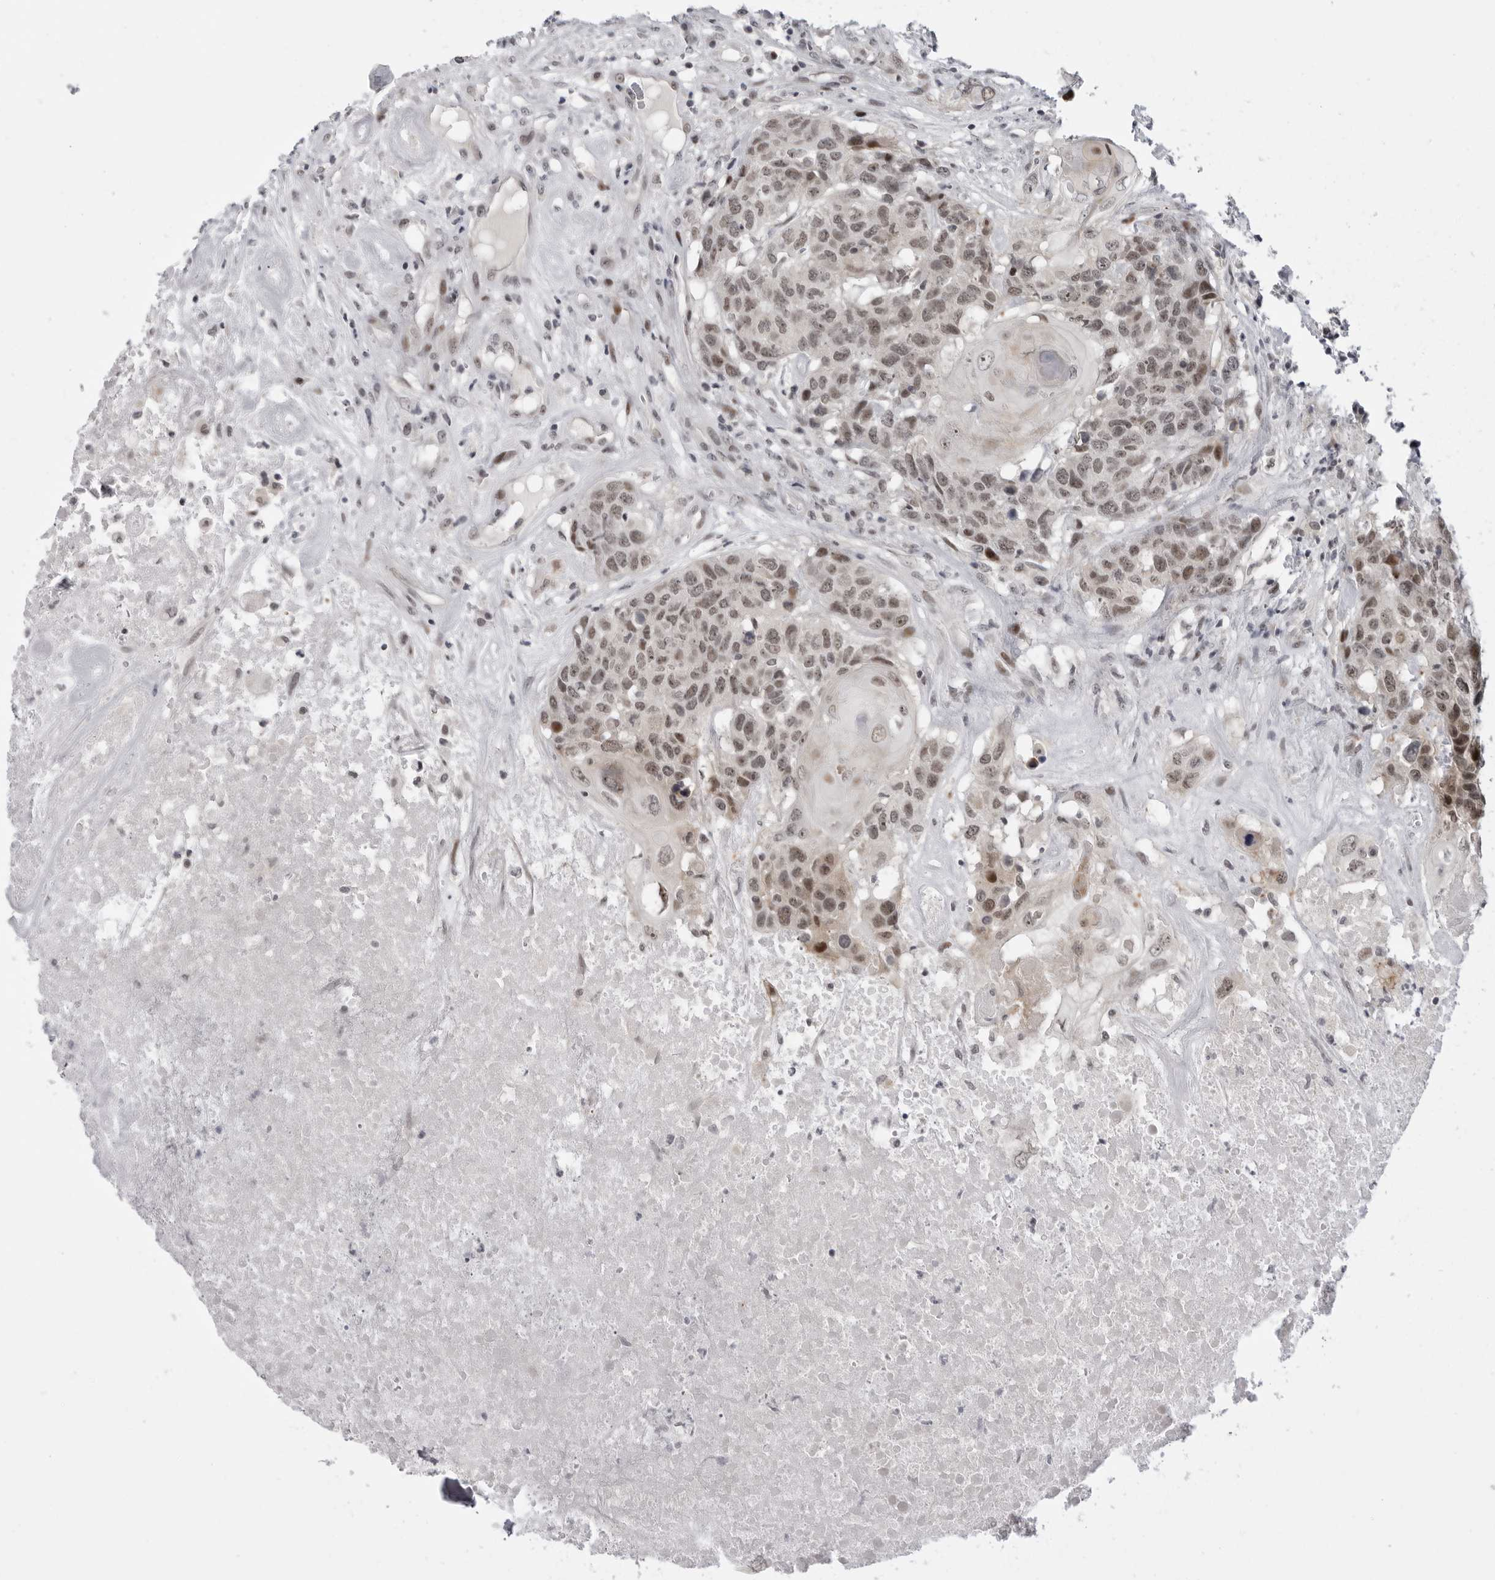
{"staining": {"intensity": "moderate", "quantity": ">75%", "location": "nuclear"}, "tissue": "head and neck cancer", "cell_type": "Tumor cells", "image_type": "cancer", "snomed": [{"axis": "morphology", "description": "Squamous cell carcinoma, NOS"}, {"axis": "topography", "description": "Head-Neck"}], "caption": "The histopathology image displays staining of head and neck cancer (squamous cell carcinoma), revealing moderate nuclear protein positivity (brown color) within tumor cells.", "gene": "ALPK2", "patient": {"sex": "male", "age": 66}}